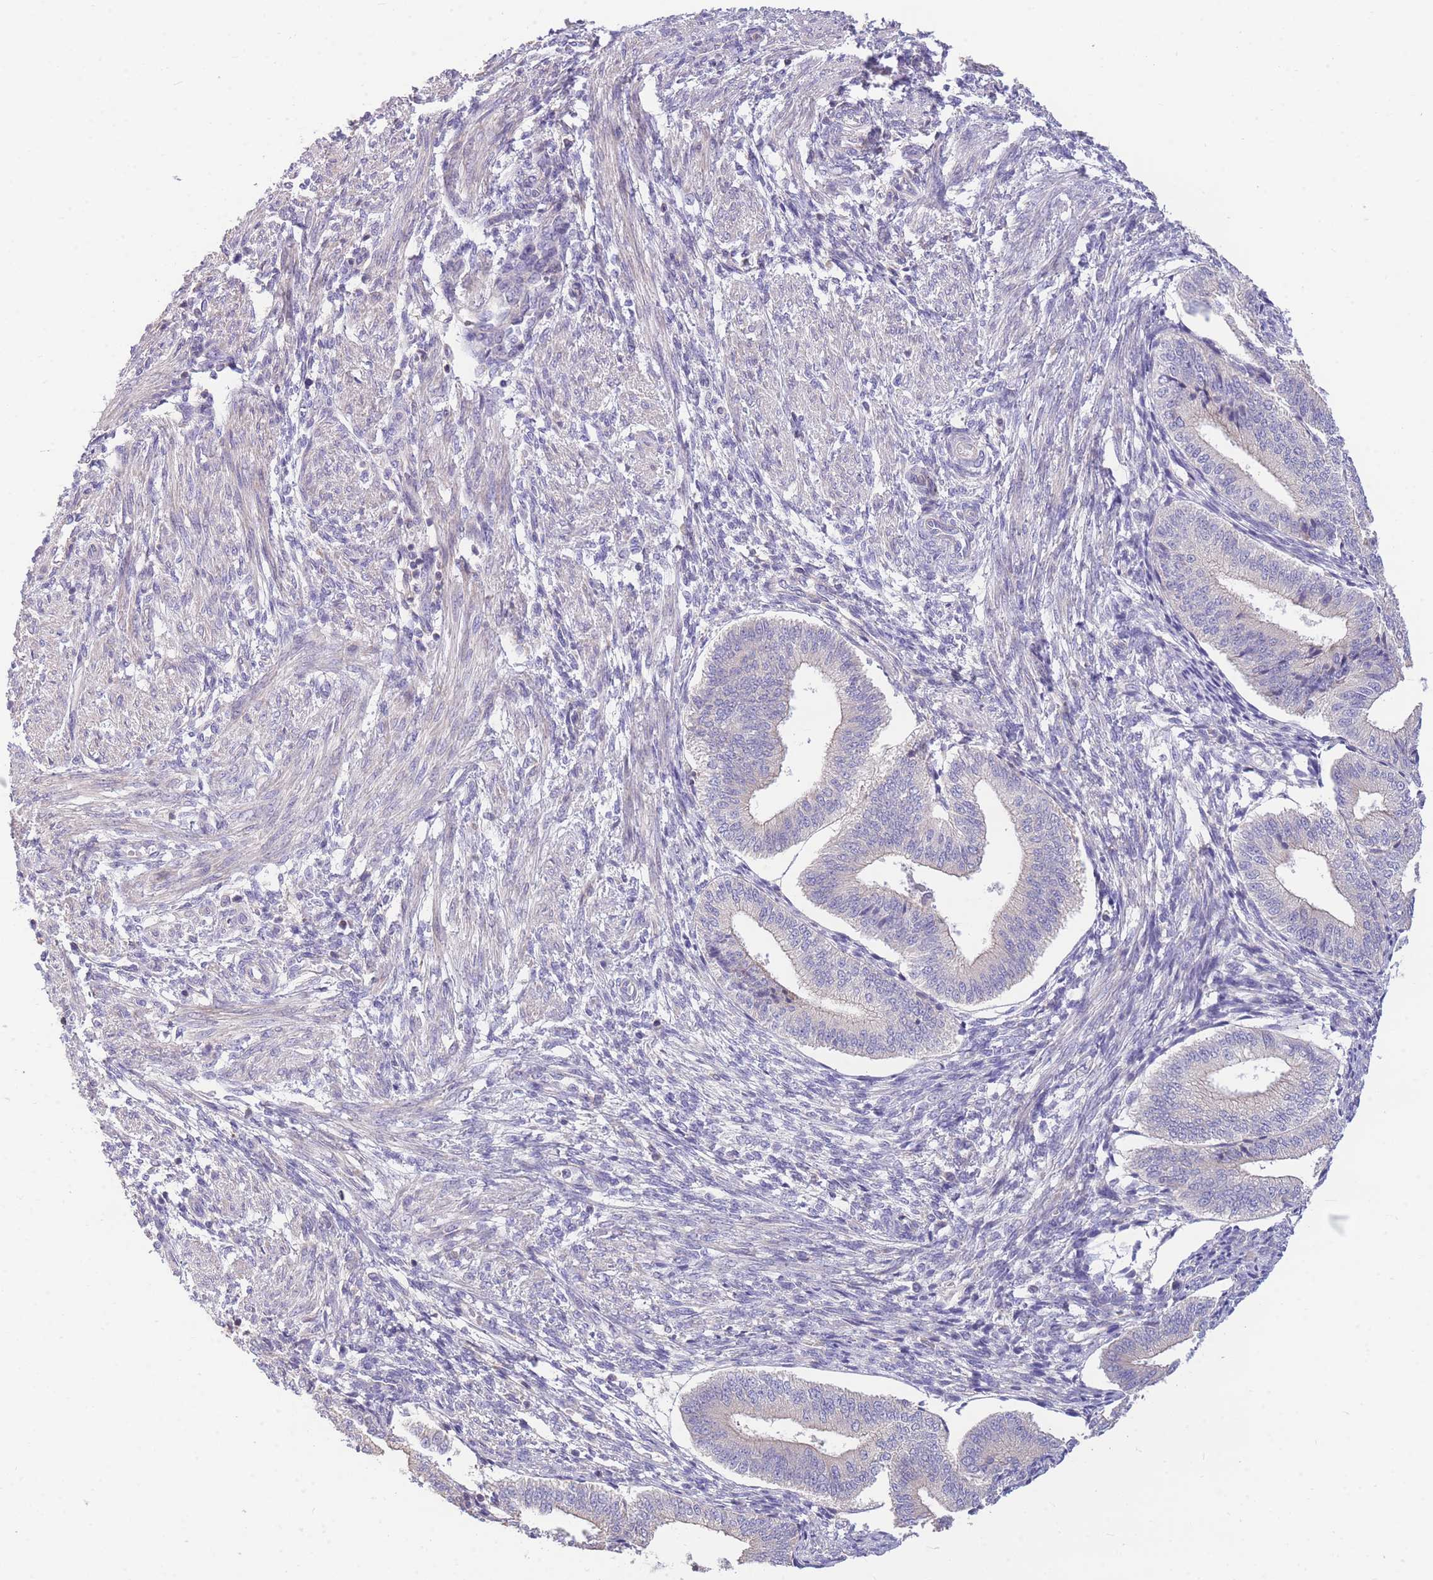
{"staining": {"intensity": "negative", "quantity": "none", "location": "none"}, "tissue": "endometrium", "cell_type": "Cells in endometrial stroma", "image_type": "normal", "snomed": [{"axis": "morphology", "description": "Normal tissue, NOS"}, {"axis": "topography", "description": "Endometrium"}], "caption": "This photomicrograph is of normal endometrium stained with IHC to label a protein in brown with the nuclei are counter-stained blue. There is no staining in cells in endometrial stroma. (DAB IHC, high magnification).", "gene": "OR5T1", "patient": {"sex": "female", "age": 34}}